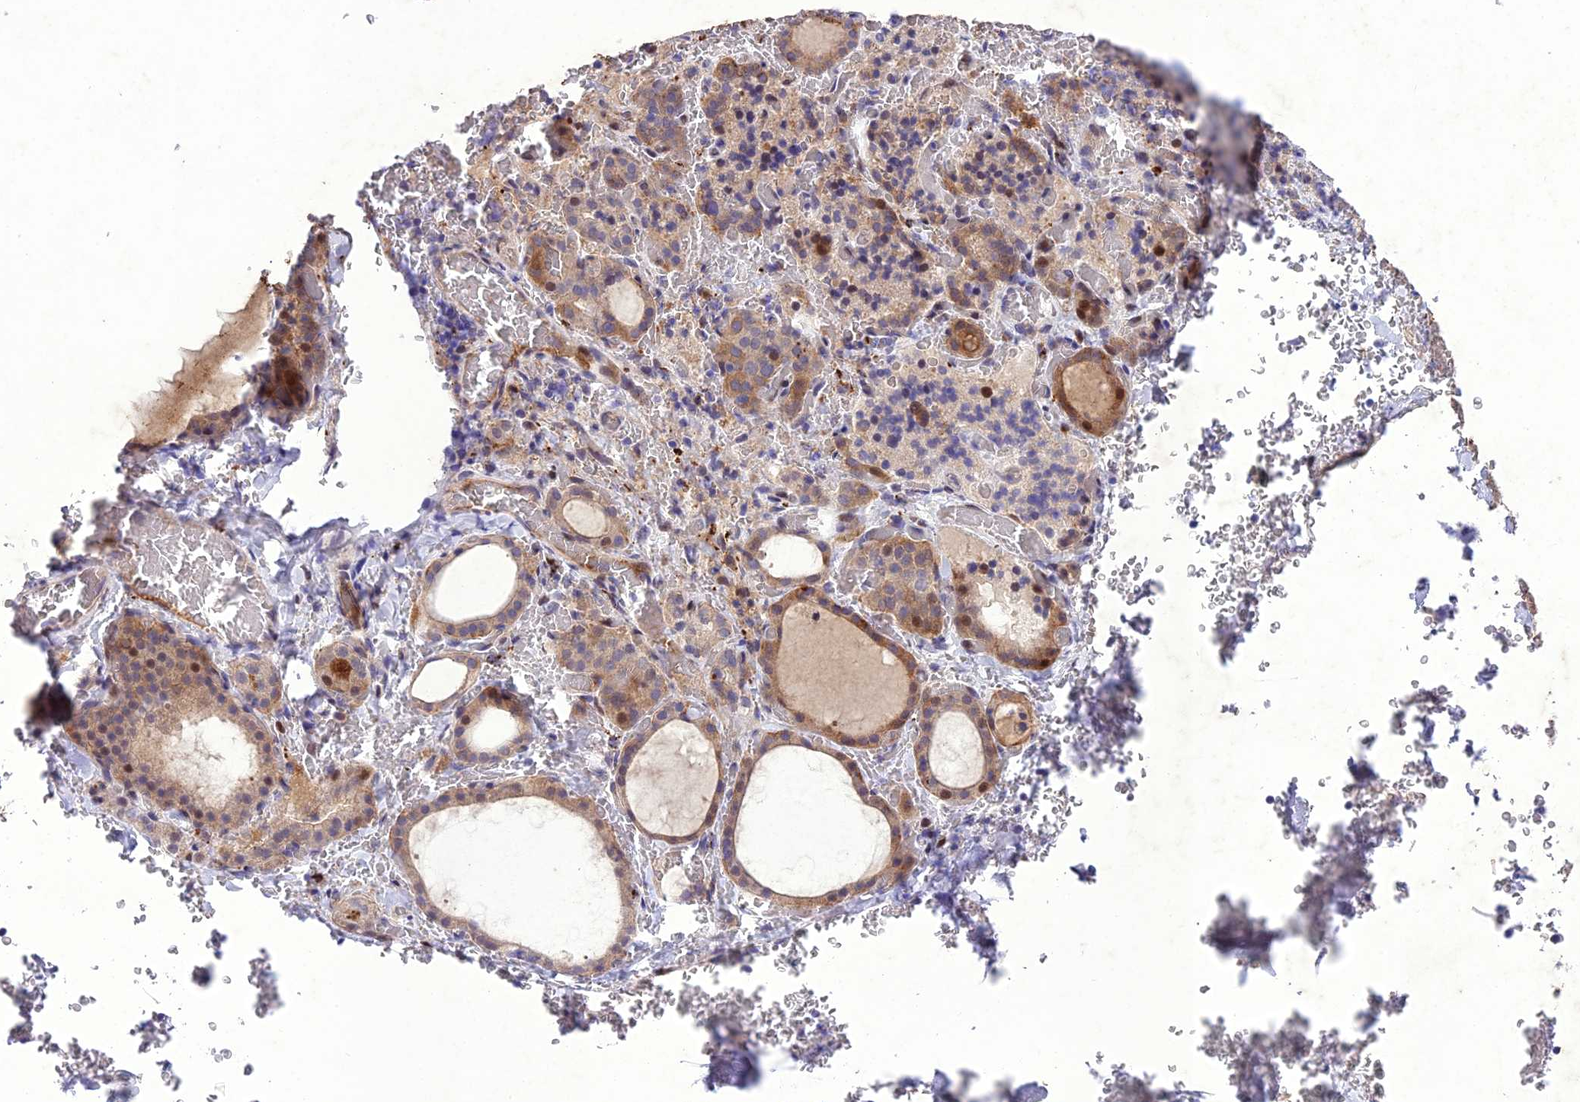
{"staining": {"intensity": "moderate", "quantity": "25%-75%", "location": "cytoplasmic/membranous"}, "tissue": "thyroid gland", "cell_type": "Glandular cells", "image_type": "normal", "snomed": [{"axis": "morphology", "description": "Normal tissue, NOS"}, {"axis": "topography", "description": "Thyroid gland"}], "caption": "Immunohistochemistry (IHC) photomicrograph of normal human thyroid gland stained for a protein (brown), which shows medium levels of moderate cytoplasmic/membranous staining in approximately 25%-75% of glandular cells.", "gene": "ANKRD52", "patient": {"sex": "female", "age": 39}}